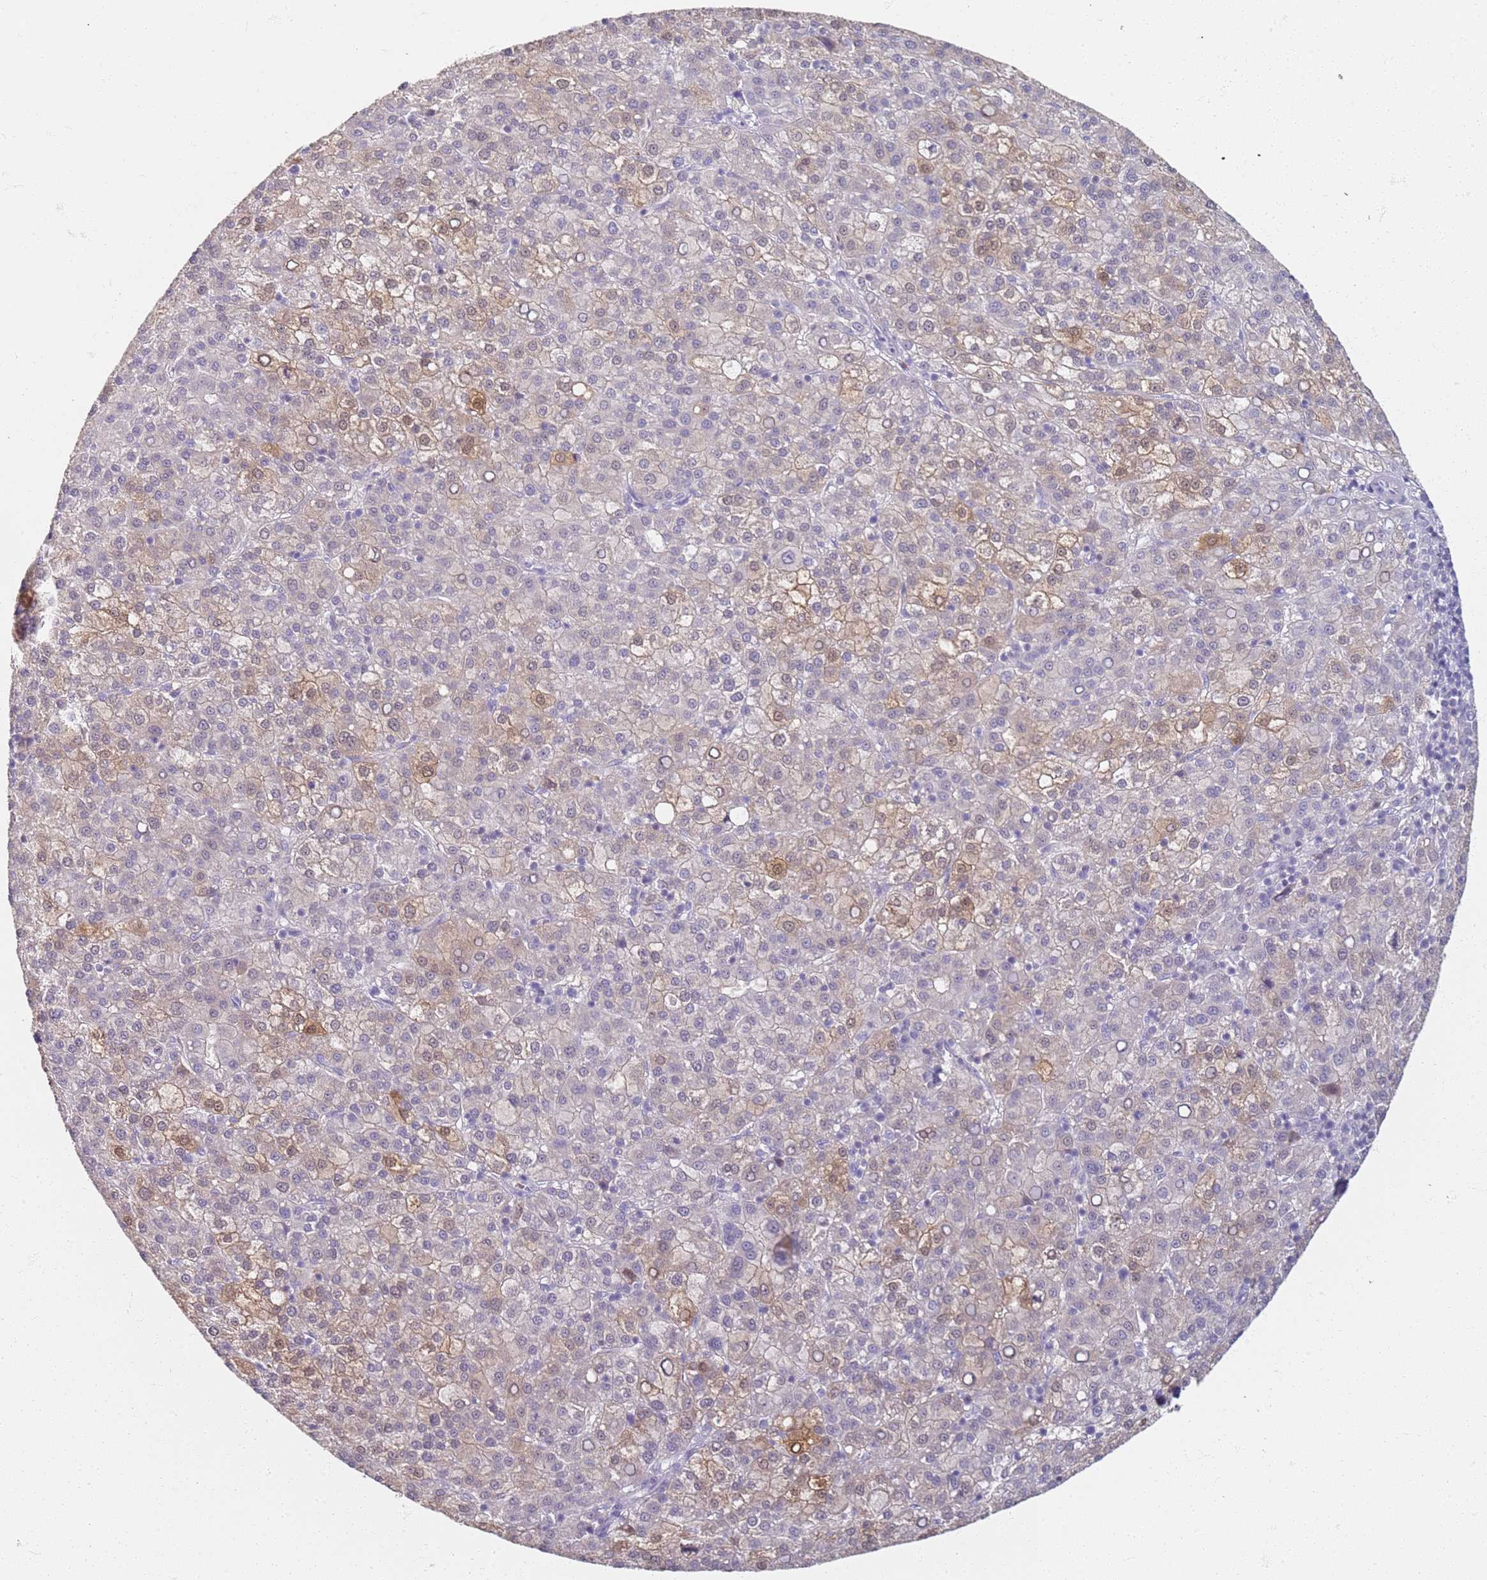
{"staining": {"intensity": "moderate", "quantity": "<25%", "location": "cytoplasmic/membranous,nuclear"}, "tissue": "liver cancer", "cell_type": "Tumor cells", "image_type": "cancer", "snomed": [{"axis": "morphology", "description": "Carcinoma, Hepatocellular, NOS"}, {"axis": "topography", "description": "Liver"}], "caption": "Protein expression analysis of human liver cancer (hepatocellular carcinoma) reveals moderate cytoplasmic/membranous and nuclear staining in about <25% of tumor cells.", "gene": "CD40LG", "patient": {"sex": "female", "age": 58}}